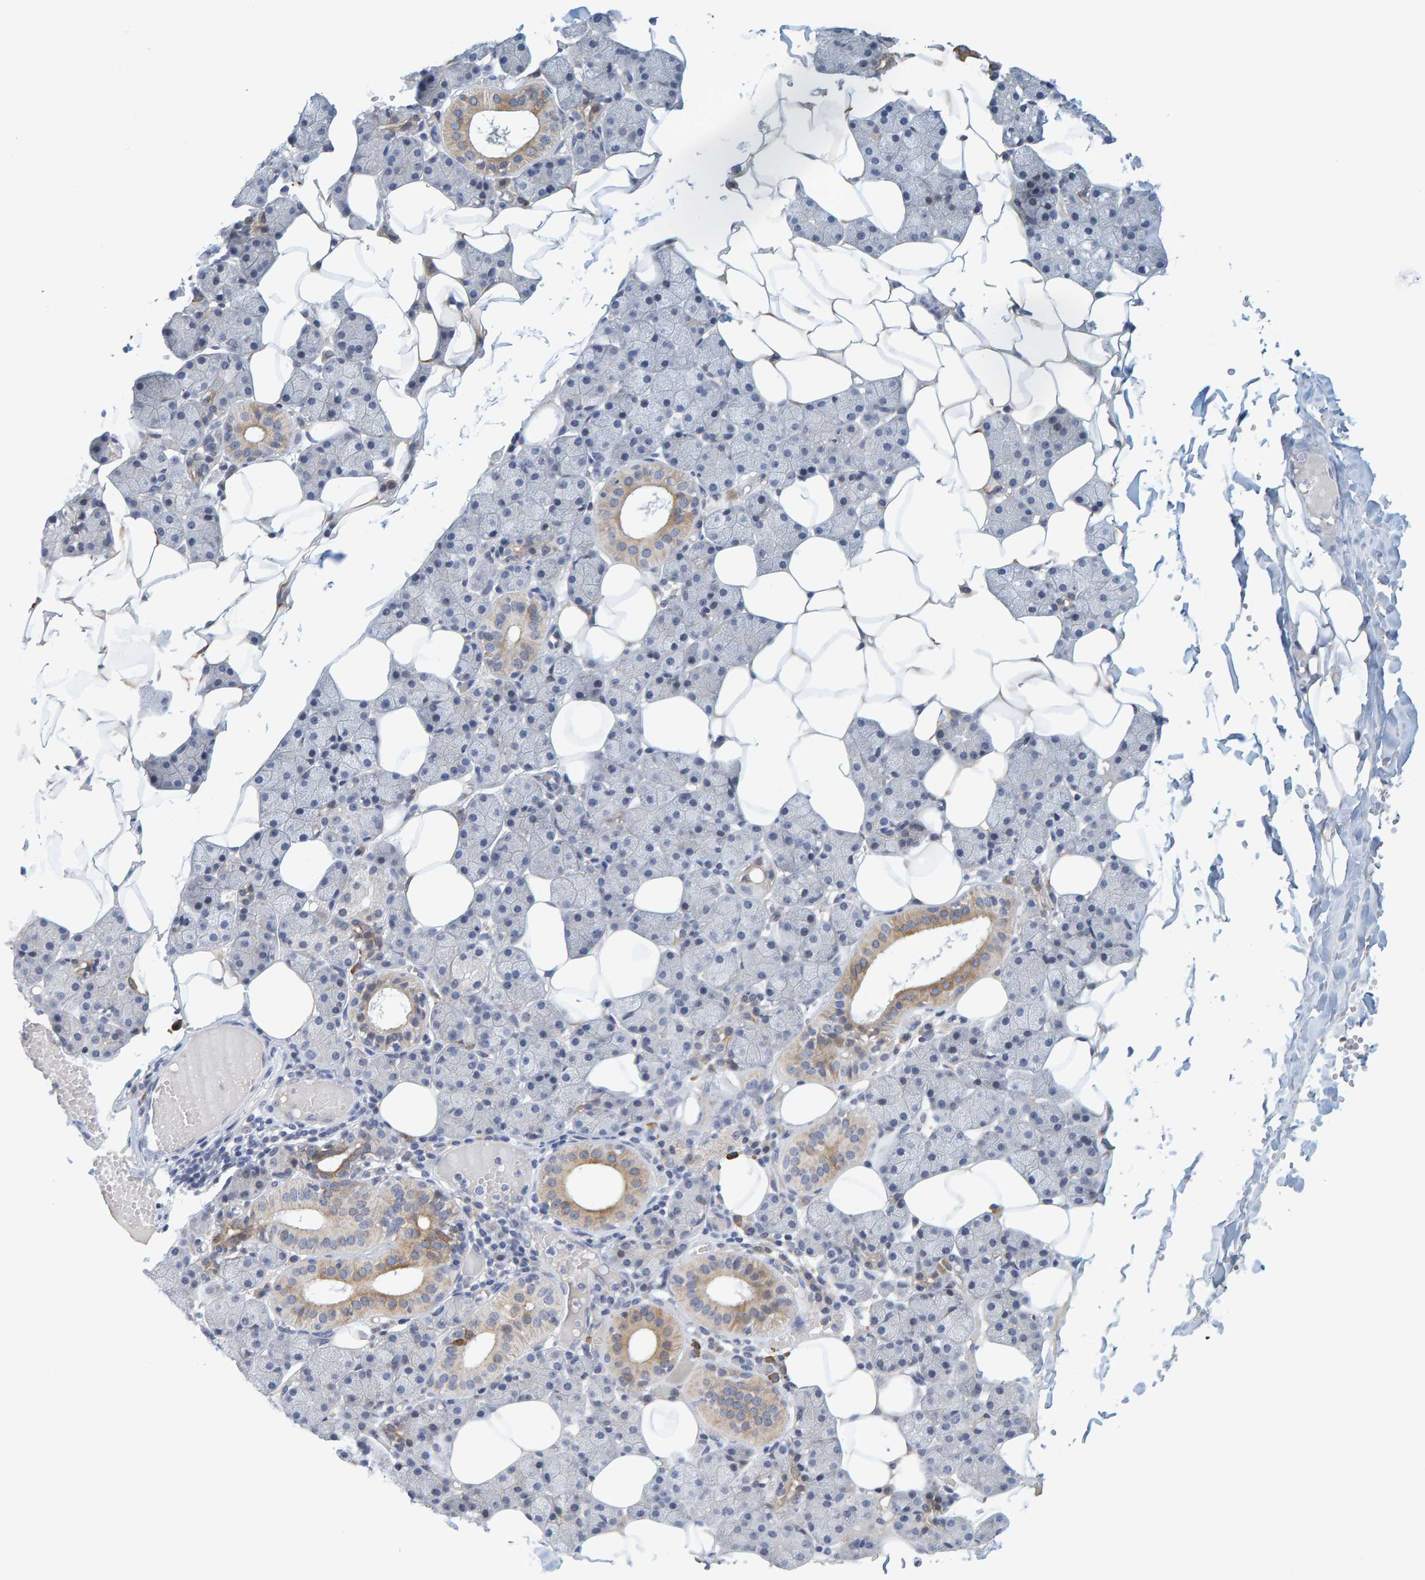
{"staining": {"intensity": "moderate", "quantity": "<25%", "location": "cytoplasmic/membranous"}, "tissue": "salivary gland", "cell_type": "Glandular cells", "image_type": "normal", "snomed": [{"axis": "morphology", "description": "Normal tissue, NOS"}, {"axis": "topography", "description": "Salivary gland"}], "caption": "Protein staining of unremarkable salivary gland displays moderate cytoplasmic/membranous positivity in about <25% of glandular cells. The staining was performed using DAB (3,3'-diaminobenzidine) to visualize the protein expression in brown, while the nuclei were stained in blue with hematoxylin (Magnification: 20x).", "gene": "ZNF77", "patient": {"sex": "female", "age": 33}}